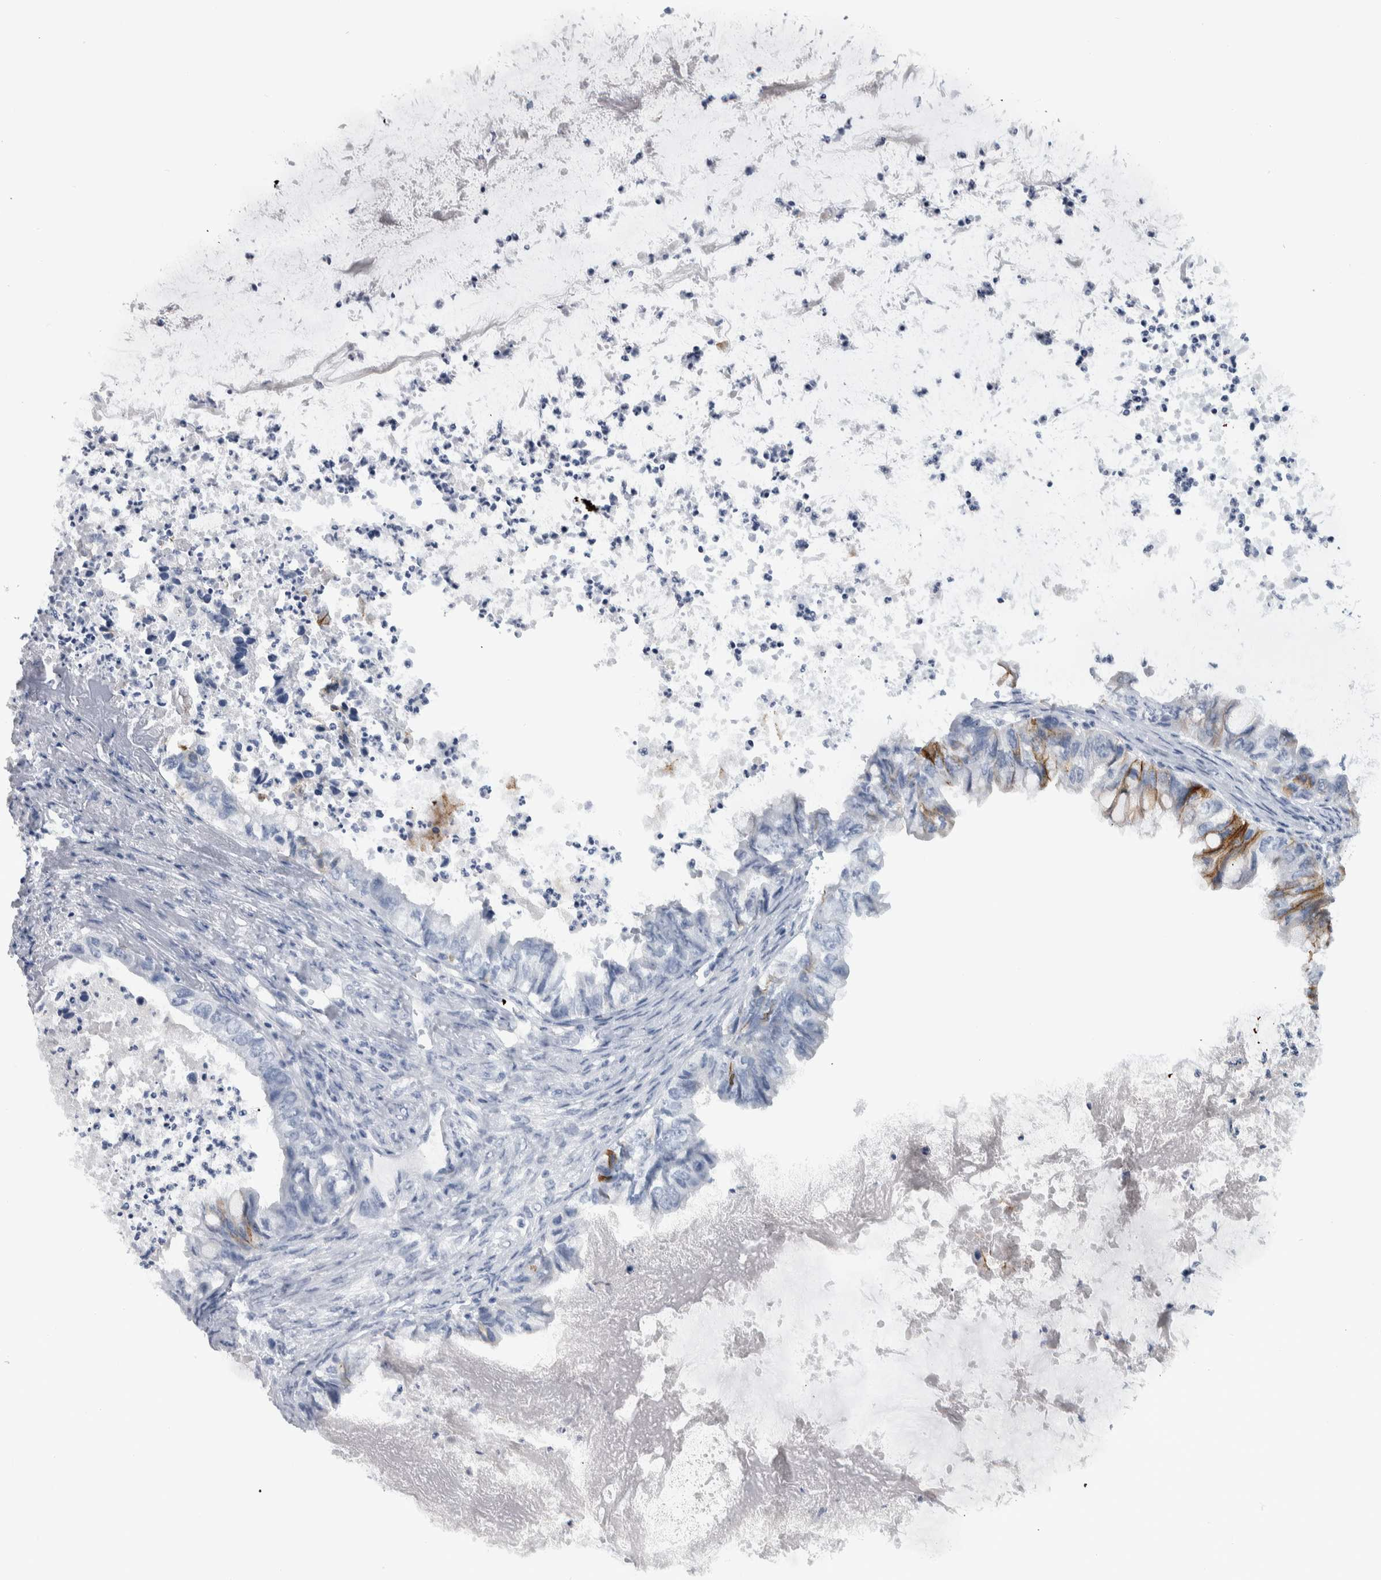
{"staining": {"intensity": "moderate", "quantity": "<25%", "location": "cytoplasmic/membranous"}, "tissue": "ovarian cancer", "cell_type": "Tumor cells", "image_type": "cancer", "snomed": [{"axis": "morphology", "description": "Cystadenocarcinoma, mucinous, NOS"}, {"axis": "topography", "description": "Ovary"}], "caption": "Approximately <25% of tumor cells in ovarian cancer (mucinous cystadenocarcinoma) reveal moderate cytoplasmic/membranous protein expression as visualized by brown immunohistochemical staining.", "gene": "CDH17", "patient": {"sex": "female", "age": 80}}